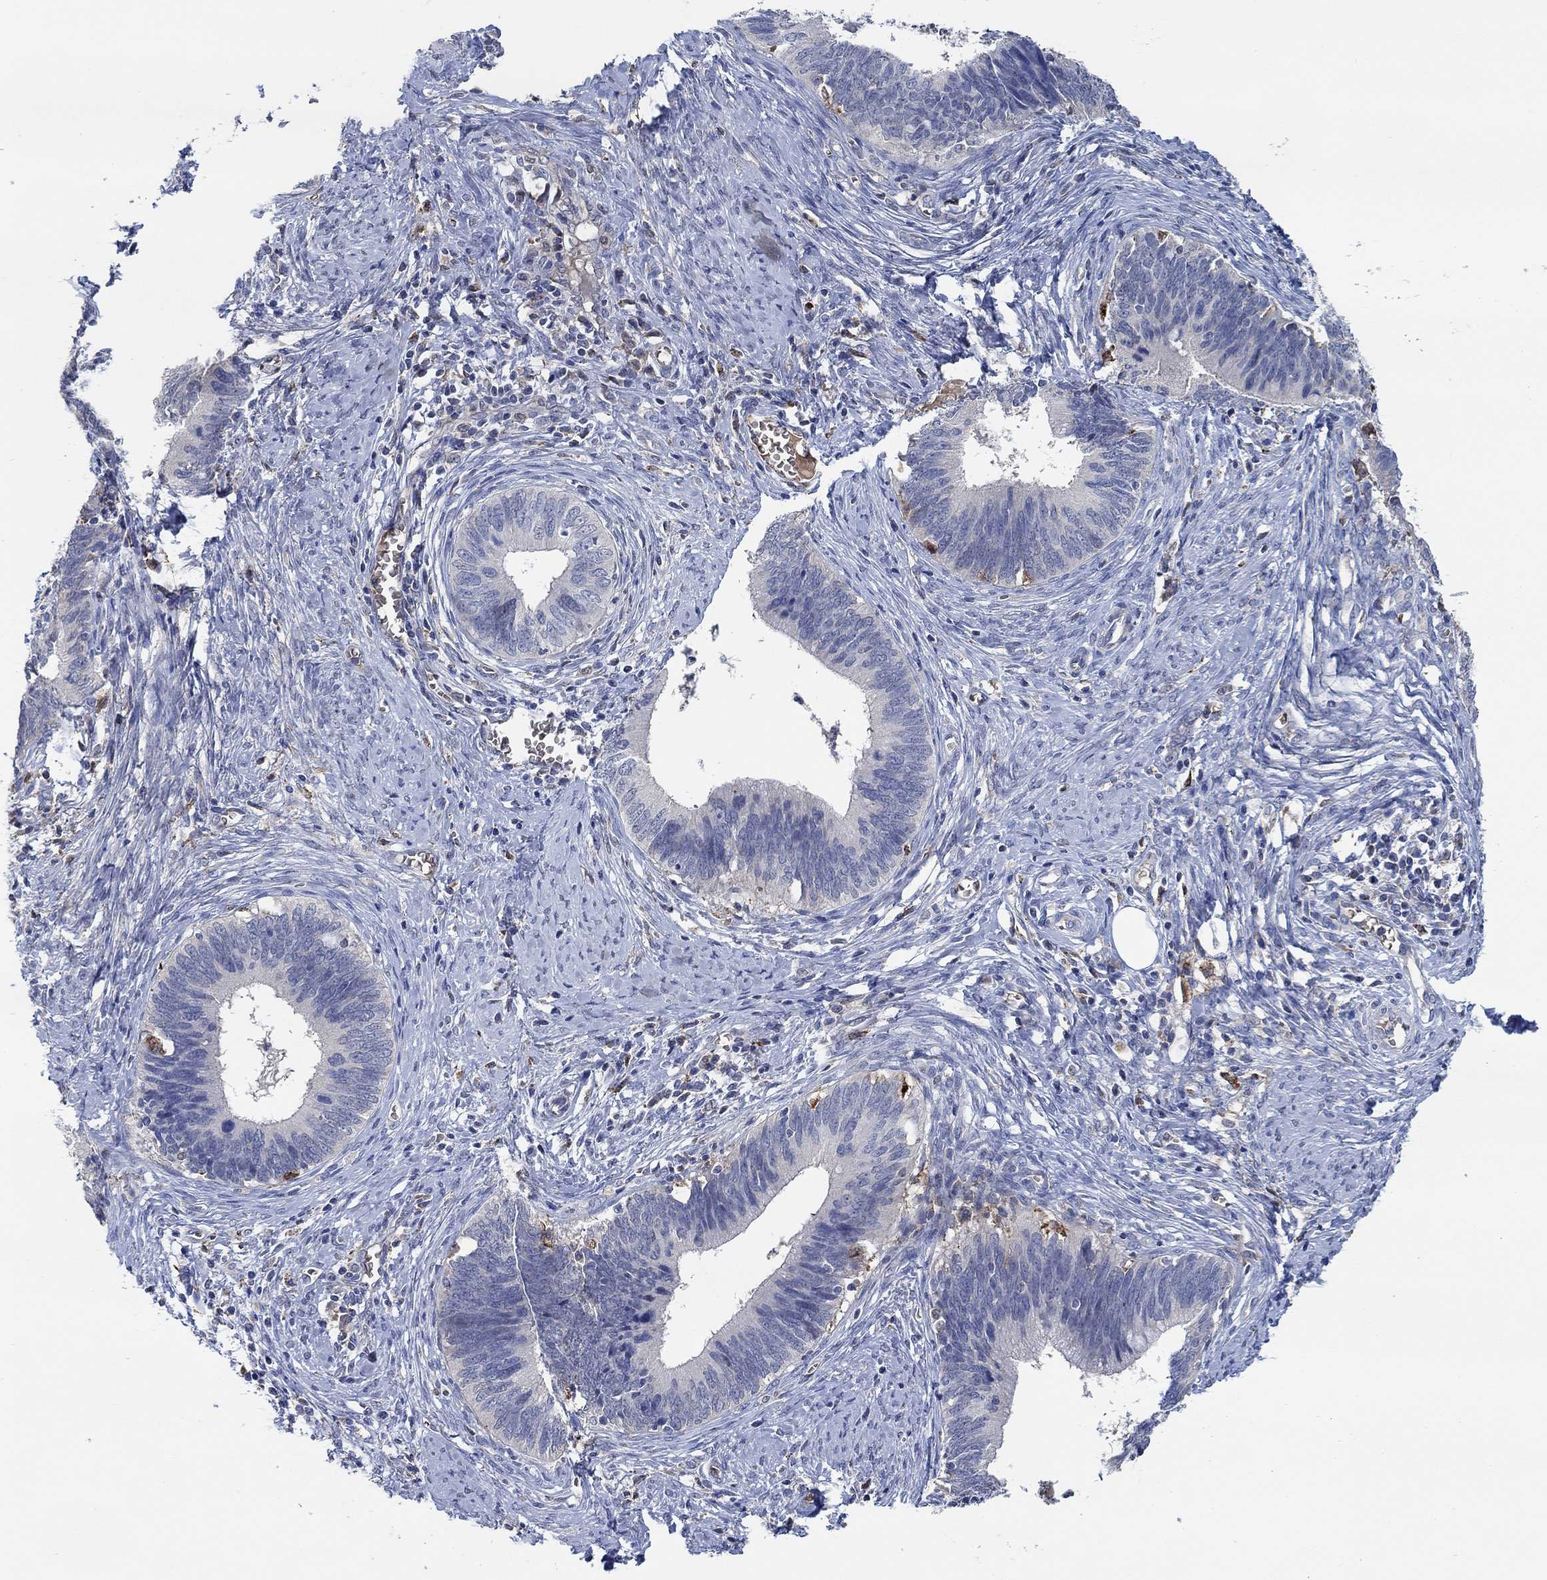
{"staining": {"intensity": "negative", "quantity": "none", "location": "none"}, "tissue": "cervical cancer", "cell_type": "Tumor cells", "image_type": "cancer", "snomed": [{"axis": "morphology", "description": "Adenocarcinoma, NOS"}, {"axis": "topography", "description": "Cervix"}], "caption": "Immunohistochemistry of adenocarcinoma (cervical) displays no staining in tumor cells.", "gene": "MPP1", "patient": {"sex": "female", "age": 42}}